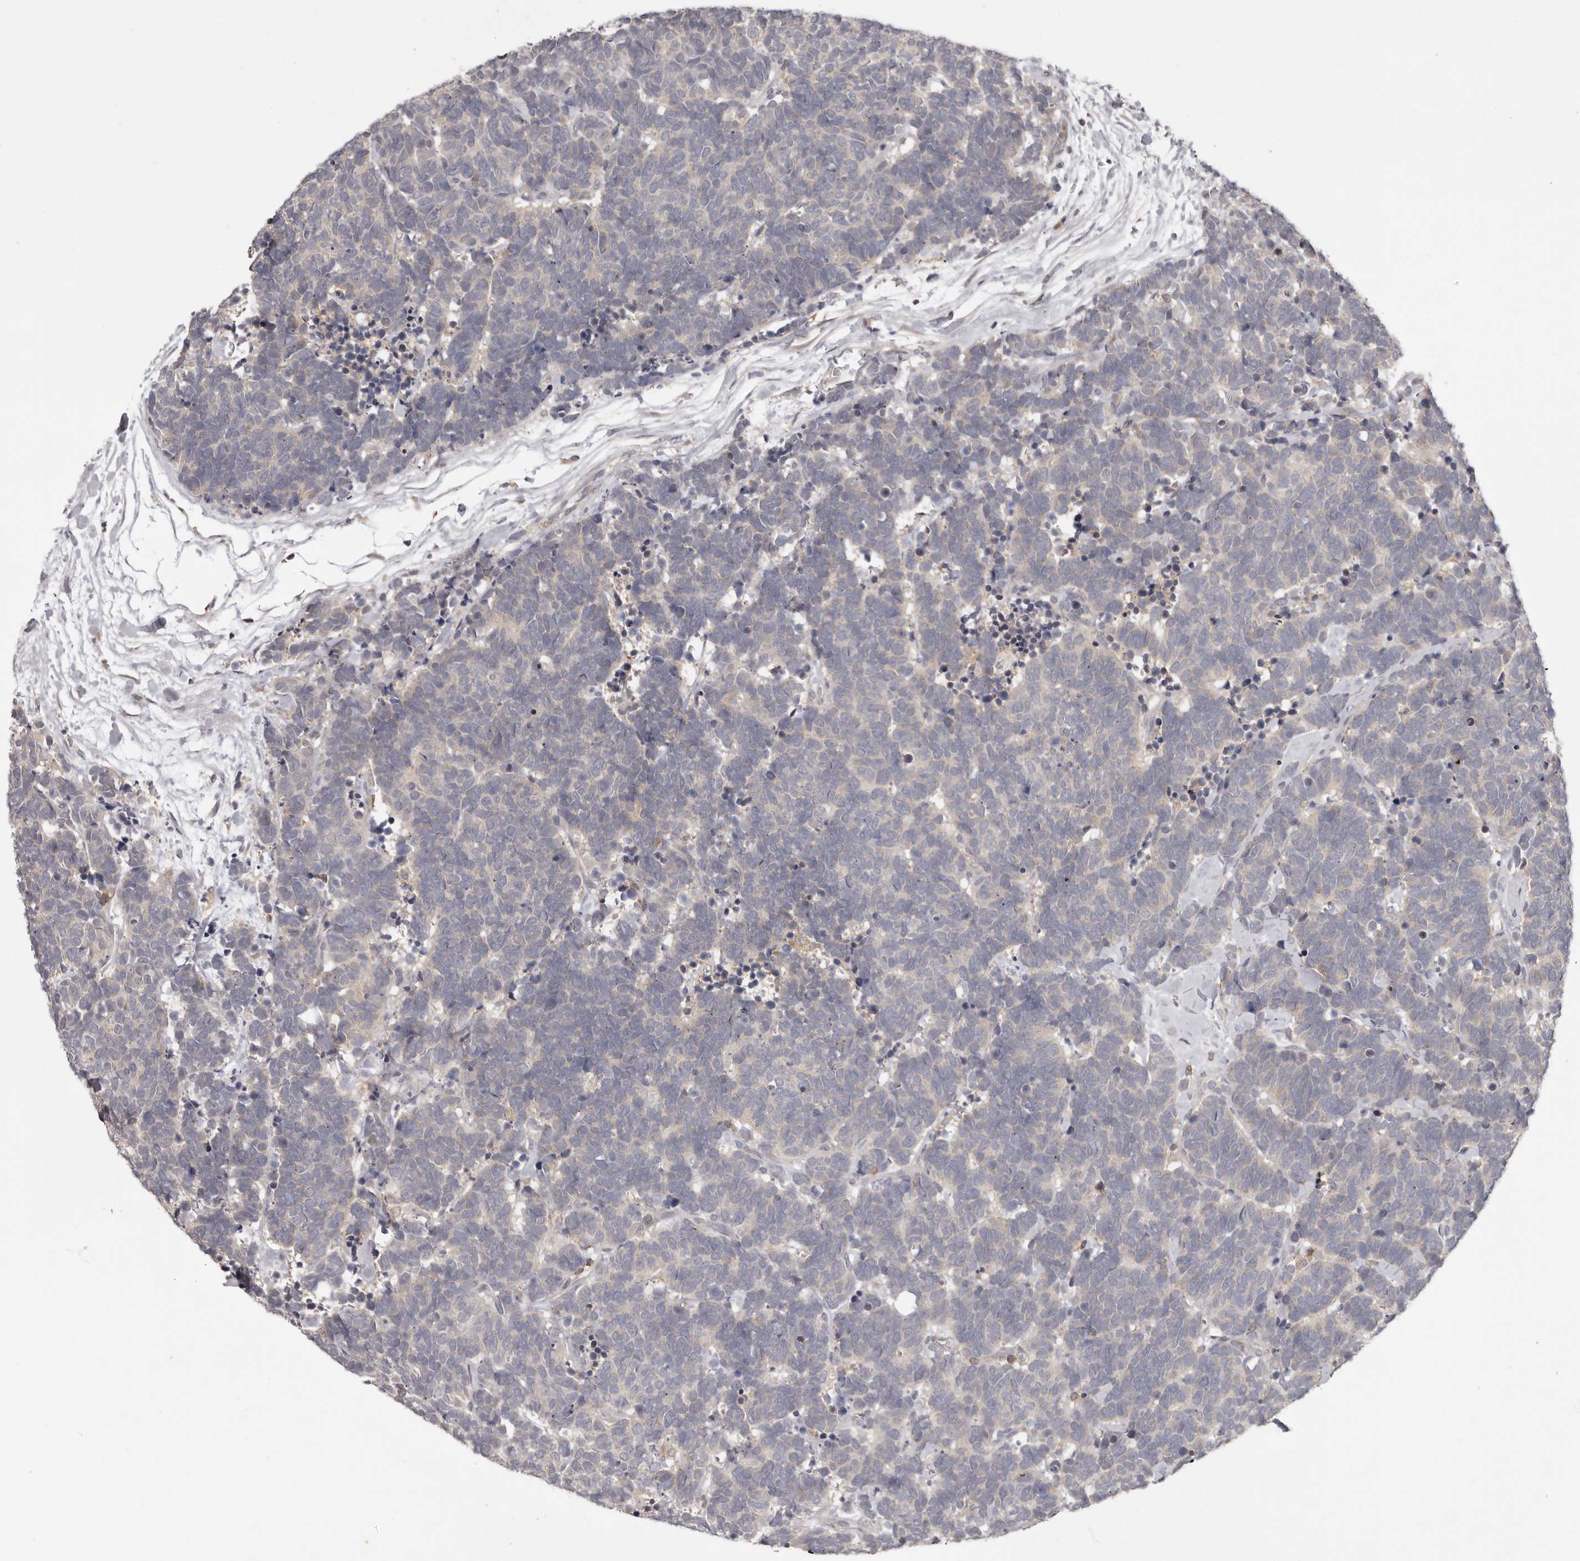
{"staining": {"intensity": "negative", "quantity": "none", "location": "none"}, "tissue": "carcinoid", "cell_type": "Tumor cells", "image_type": "cancer", "snomed": [{"axis": "morphology", "description": "Carcinoma, NOS"}, {"axis": "morphology", "description": "Carcinoid, malignant, NOS"}, {"axis": "topography", "description": "Urinary bladder"}], "caption": "Tumor cells show no significant expression in carcinoid.", "gene": "ANKRD44", "patient": {"sex": "male", "age": 57}}